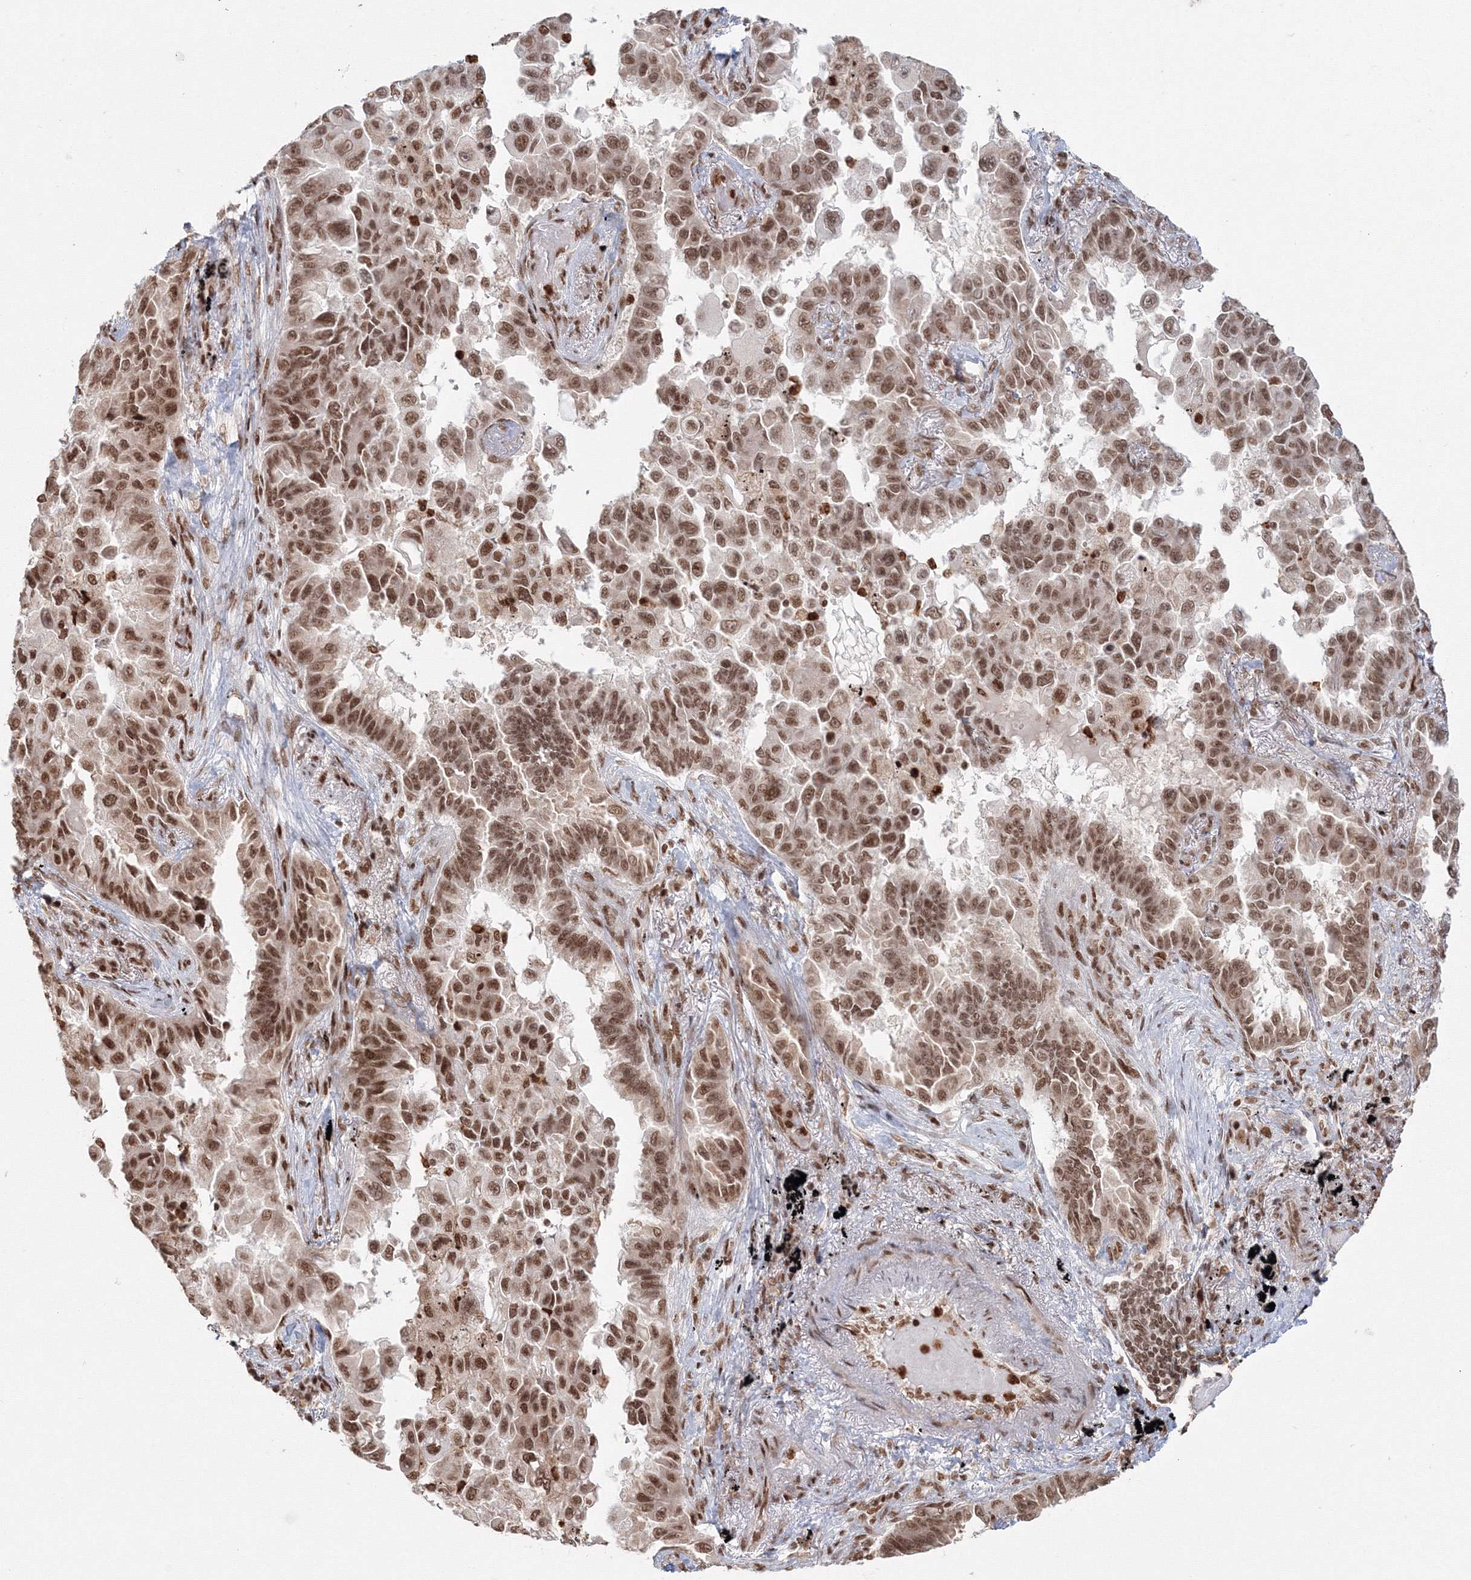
{"staining": {"intensity": "moderate", "quantity": ">75%", "location": "nuclear"}, "tissue": "lung cancer", "cell_type": "Tumor cells", "image_type": "cancer", "snomed": [{"axis": "morphology", "description": "Adenocarcinoma, NOS"}, {"axis": "topography", "description": "Lung"}], "caption": "Immunohistochemical staining of lung cancer (adenocarcinoma) reveals moderate nuclear protein positivity in about >75% of tumor cells. (IHC, brightfield microscopy, high magnification).", "gene": "KIF20A", "patient": {"sex": "female", "age": 67}}